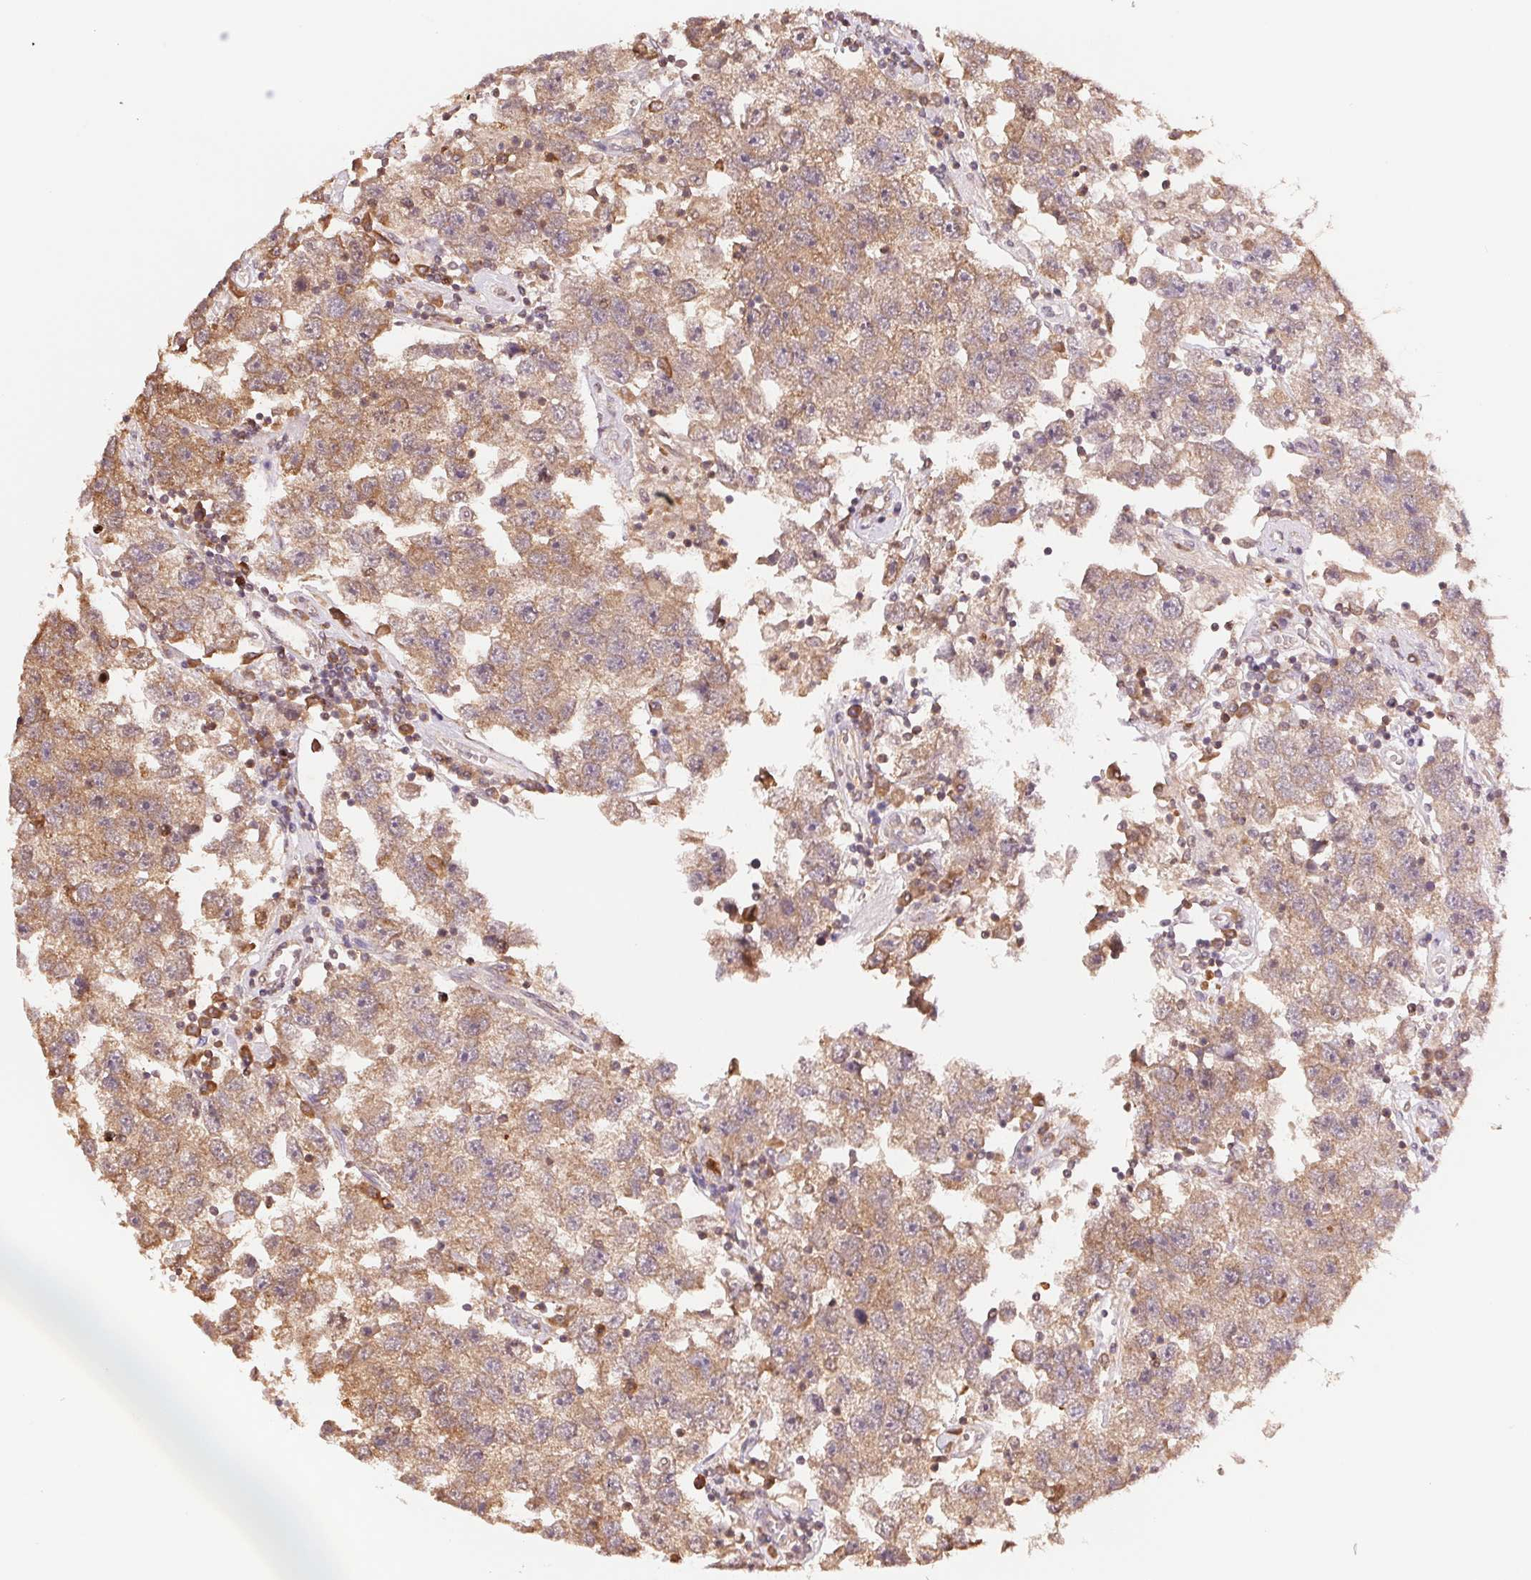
{"staining": {"intensity": "moderate", "quantity": ">75%", "location": "cytoplasmic/membranous"}, "tissue": "testis cancer", "cell_type": "Tumor cells", "image_type": "cancer", "snomed": [{"axis": "morphology", "description": "Seminoma, NOS"}, {"axis": "topography", "description": "Testis"}], "caption": "Immunohistochemistry (IHC) photomicrograph of neoplastic tissue: human seminoma (testis) stained using IHC reveals medium levels of moderate protein expression localized specifically in the cytoplasmic/membranous of tumor cells, appearing as a cytoplasmic/membranous brown color.", "gene": "CDC123", "patient": {"sex": "male", "age": 26}}